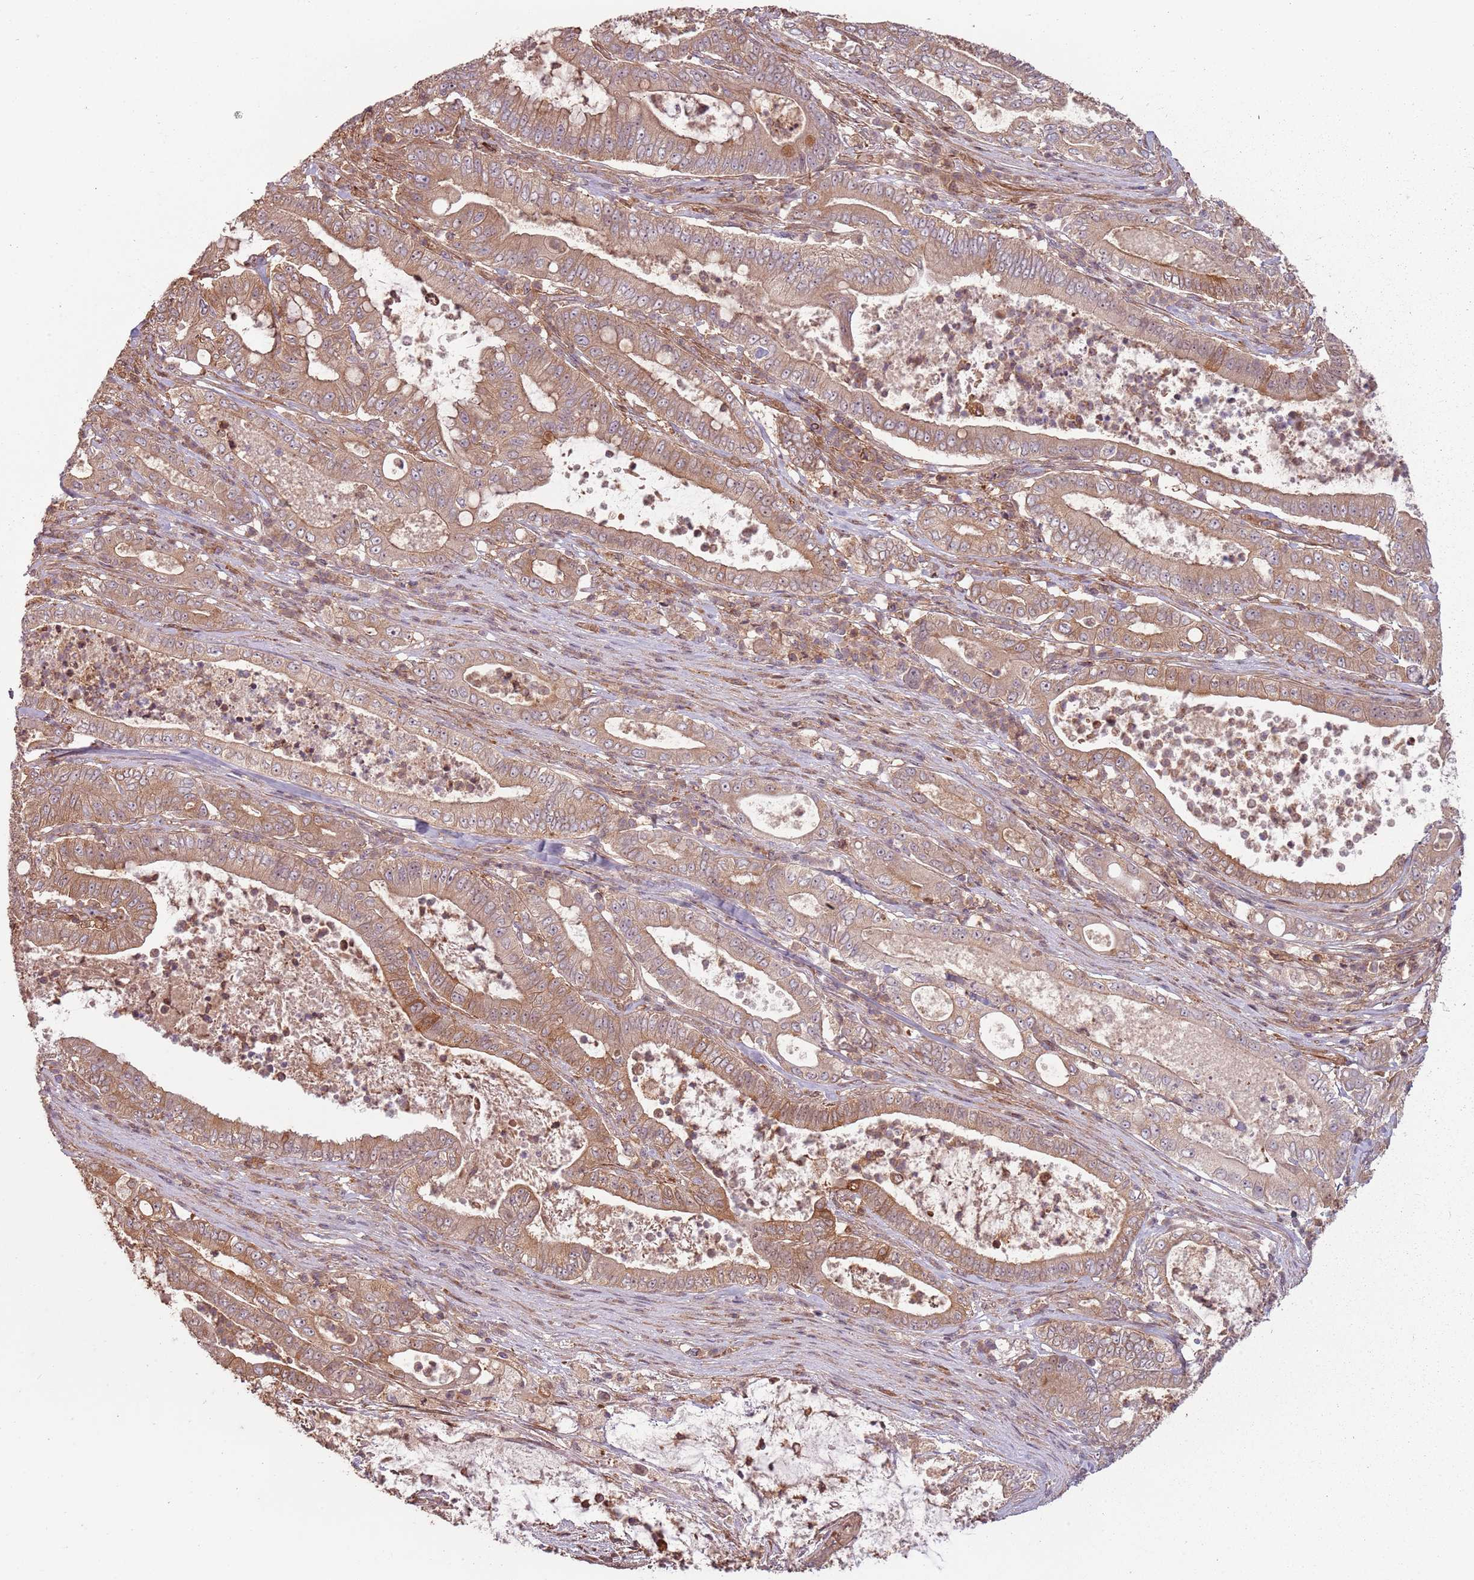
{"staining": {"intensity": "moderate", "quantity": ">75%", "location": "cytoplasmic/membranous"}, "tissue": "pancreatic cancer", "cell_type": "Tumor cells", "image_type": "cancer", "snomed": [{"axis": "morphology", "description": "Adenocarcinoma, NOS"}, {"axis": "topography", "description": "Pancreas"}], "caption": "Pancreatic adenocarcinoma stained with immunohistochemistry displays moderate cytoplasmic/membranous staining in approximately >75% of tumor cells.", "gene": "RPL21", "patient": {"sex": "male", "age": 71}}